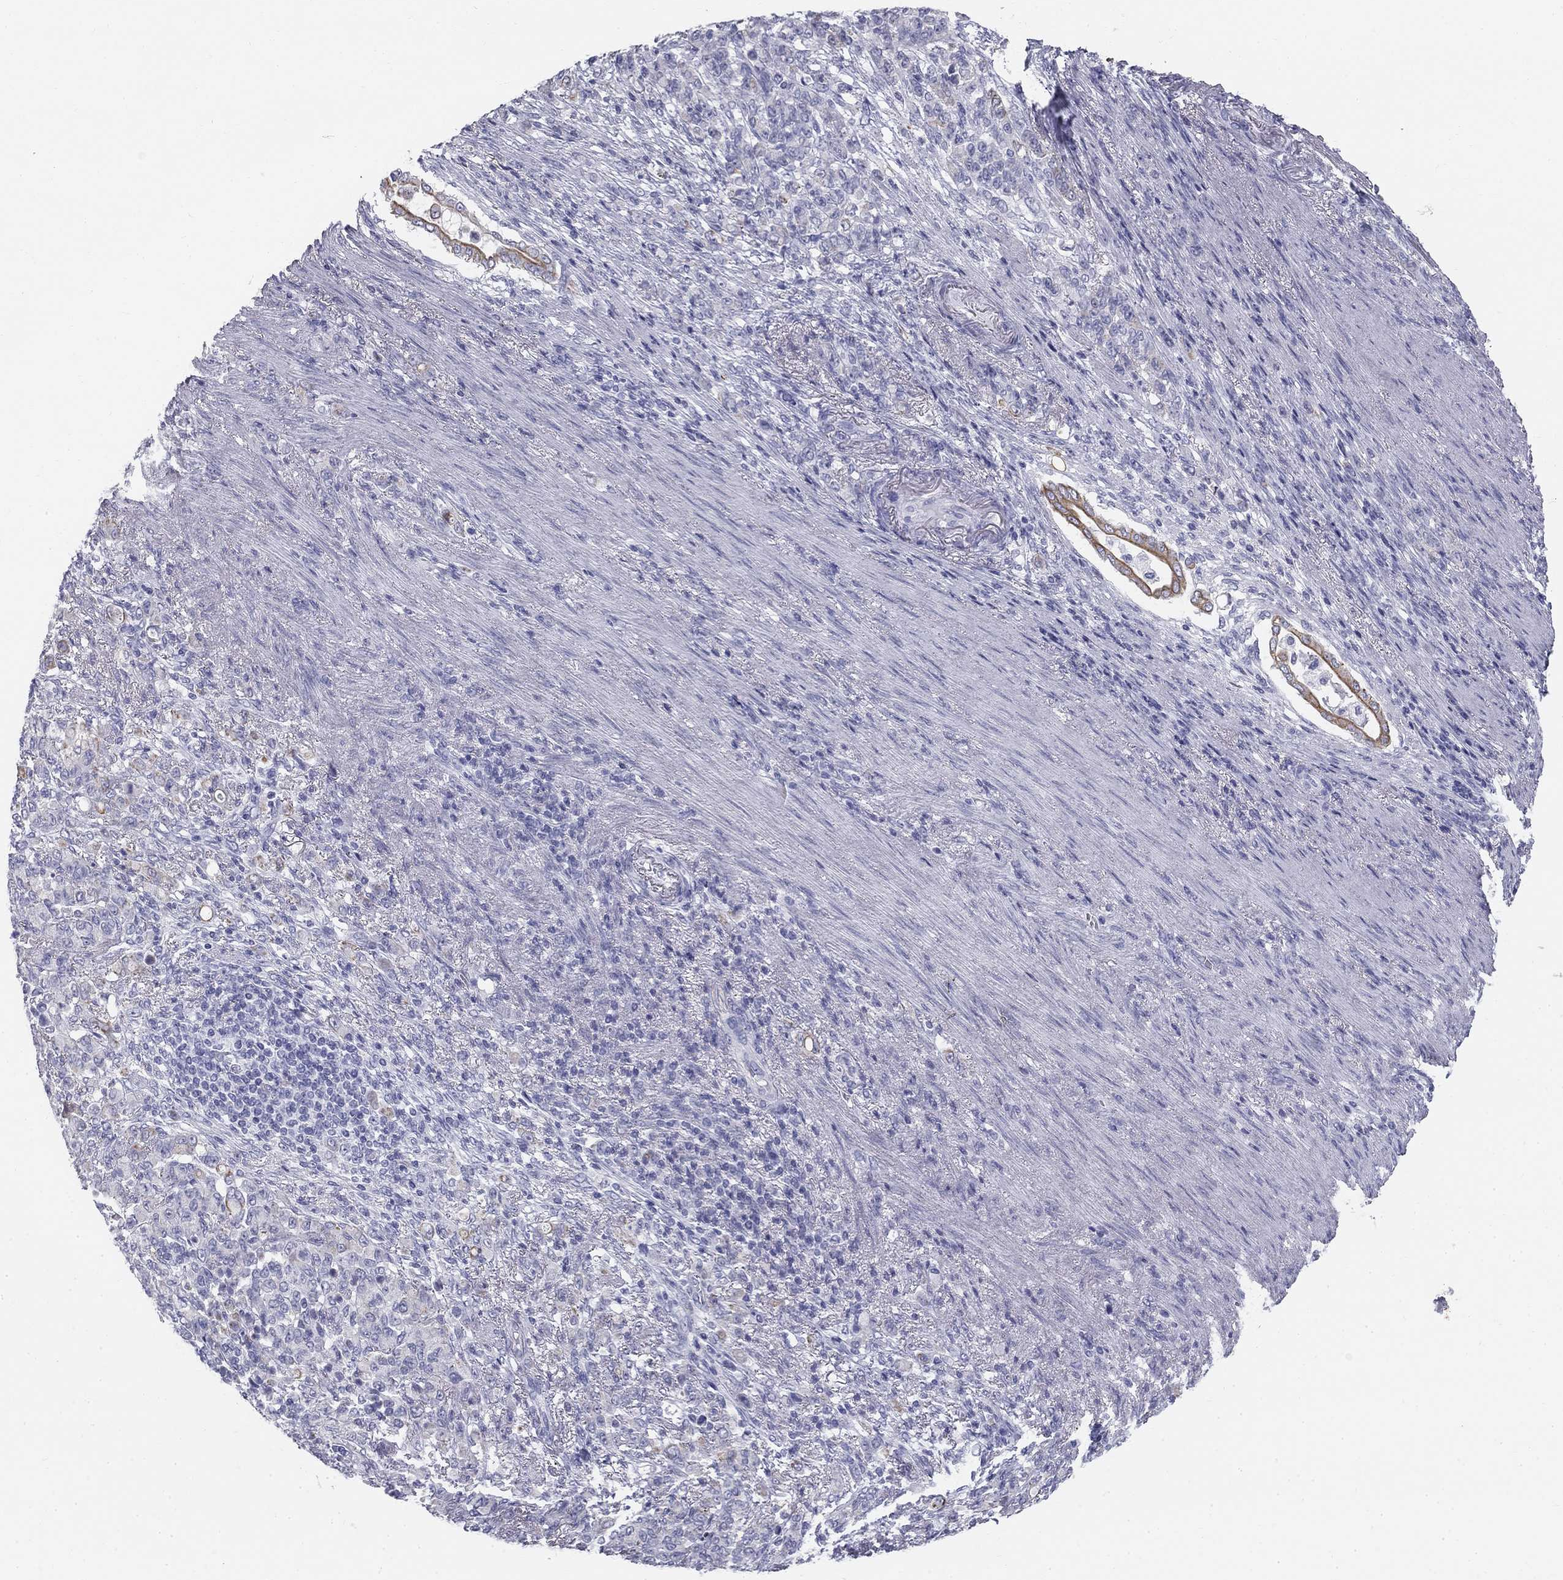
{"staining": {"intensity": "negative", "quantity": "none", "location": "none"}, "tissue": "stomach cancer", "cell_type": "Tumor cells", "image_type": "cancer", "snomed": [{"axis": "morphology", "description": "Normal tissue, NOS"}, {"axis": "morphology", "description": "Adenocarcinoma, NOS"}, {"axis": "topography", "description": "Stomach"}], "caption": "Stomach cancer (adenocarcinoma) stained for a protein using immunohistochemistry (IHC) reveals no positivity tumor cells.", "gene": "SULT2B1", "patient": {"sex": "female", "age": 79}}